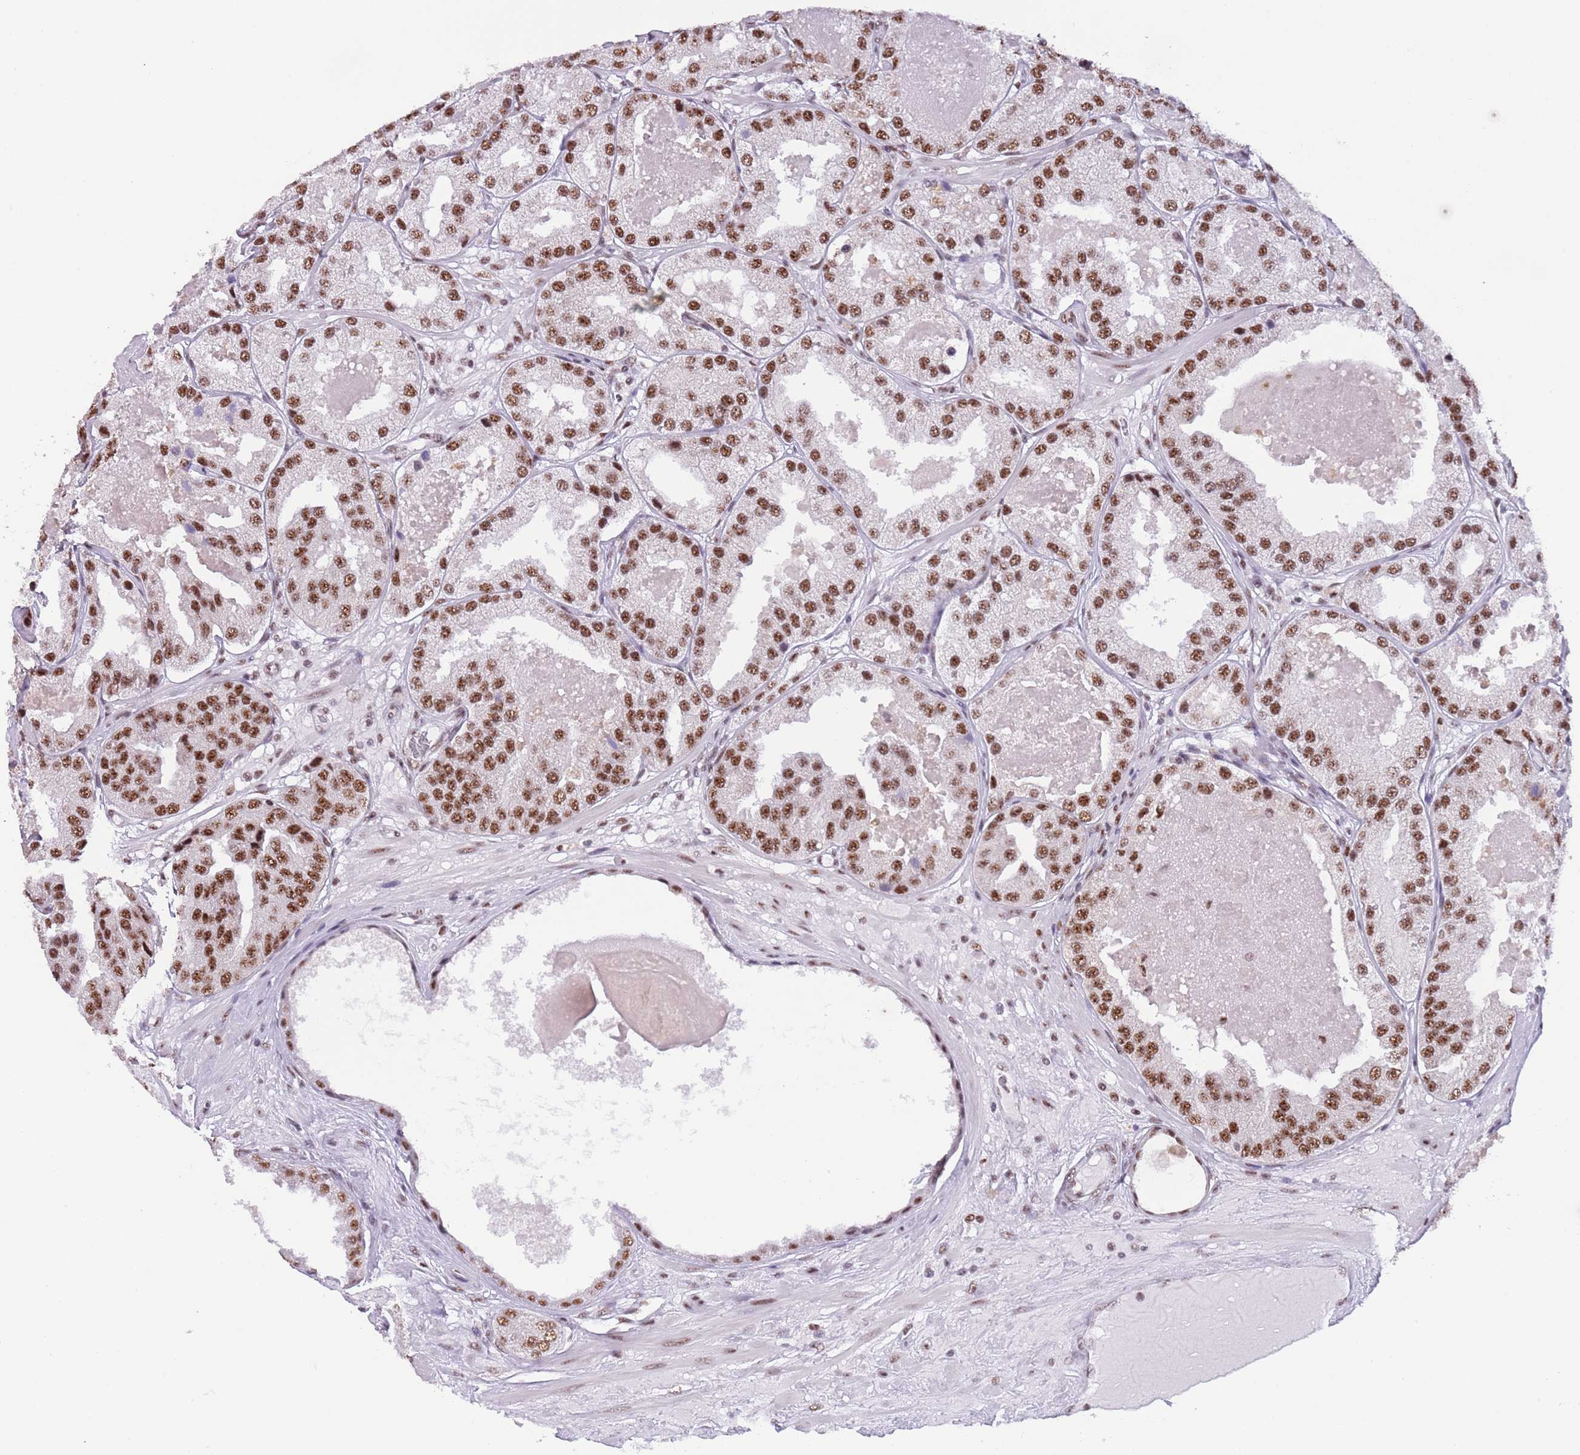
{"staining": {"intensity": "strong", "quantity": ">75%", "location": "nuclear"}, "tissue": "prostate cancer", "cell_type": "Tumor cells", "image_type": "cancer", "snomed": [{"axis": "morphology", "description": "Adenocarcinoma, High grade"}, {"axis": "topography", "description": "Prostate"}], "caption": "Immunohistochemistry (IHC) of human high-grade adenocarcinoma (prostate) displays high levels of strong nuclear staining in about >75% of tumor cells.", "gene": "SF3A2", "patient": {"sex": "male", "age": 63}}